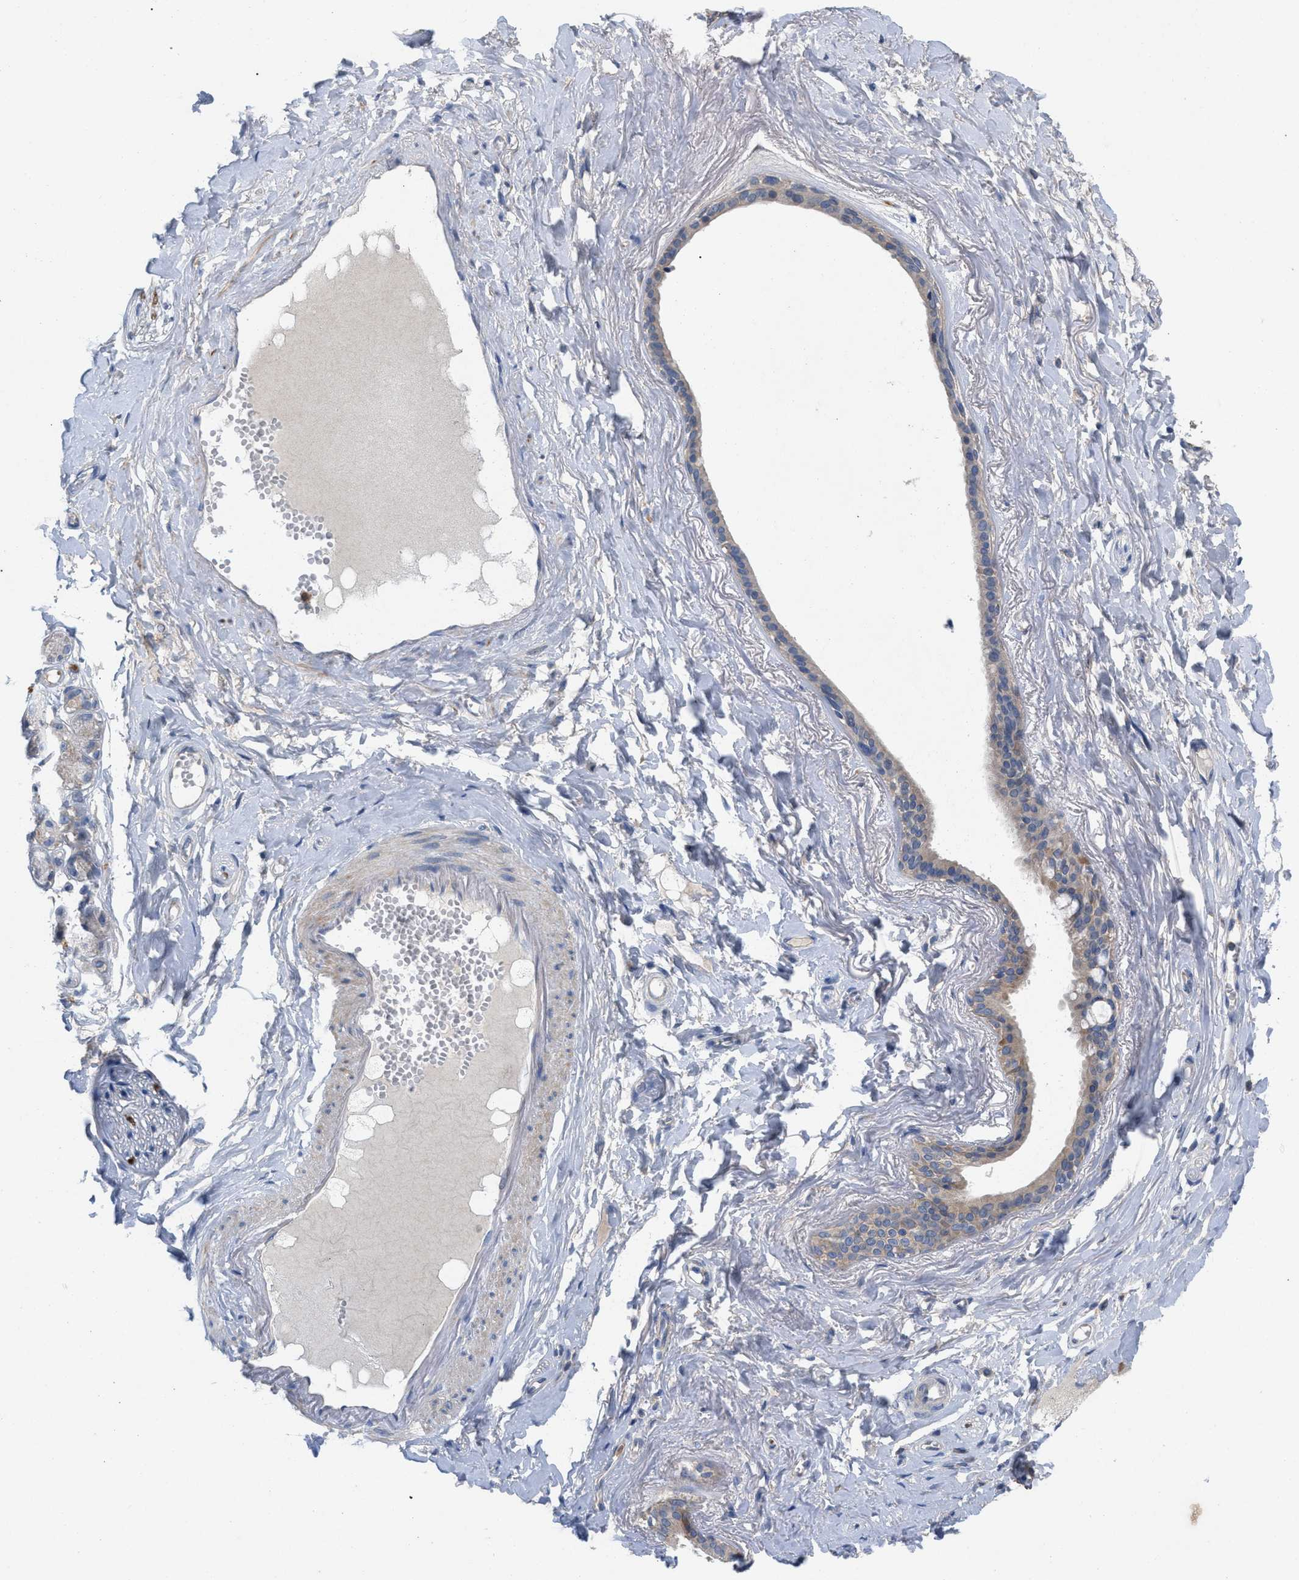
{"staining": {"intensity": "negative", "quantity": "none", "location": "none"}, "tissue": "adipose tissue", "cell_type": "Adipocytes", "image_type": "normal", "snomed": [{"axis": "morphology", "description": "Normal tissue, NOS"}, {"axis": "morphology", "description": "Inflammation, NOS"}, {"axis": "topography", "description": "Salivary gland"}, {"axis": "topography", "description": "Peripheral nerve tissue"}], "caption": "High power microscopy histopathology image of an immunohistochemistry (IHC) micrograph of unremarkable adipose tissue, revealing no significant expression in adipocytes.", "gene": "PLPPR5", "patient": {"sex": "female", "age": 75}}